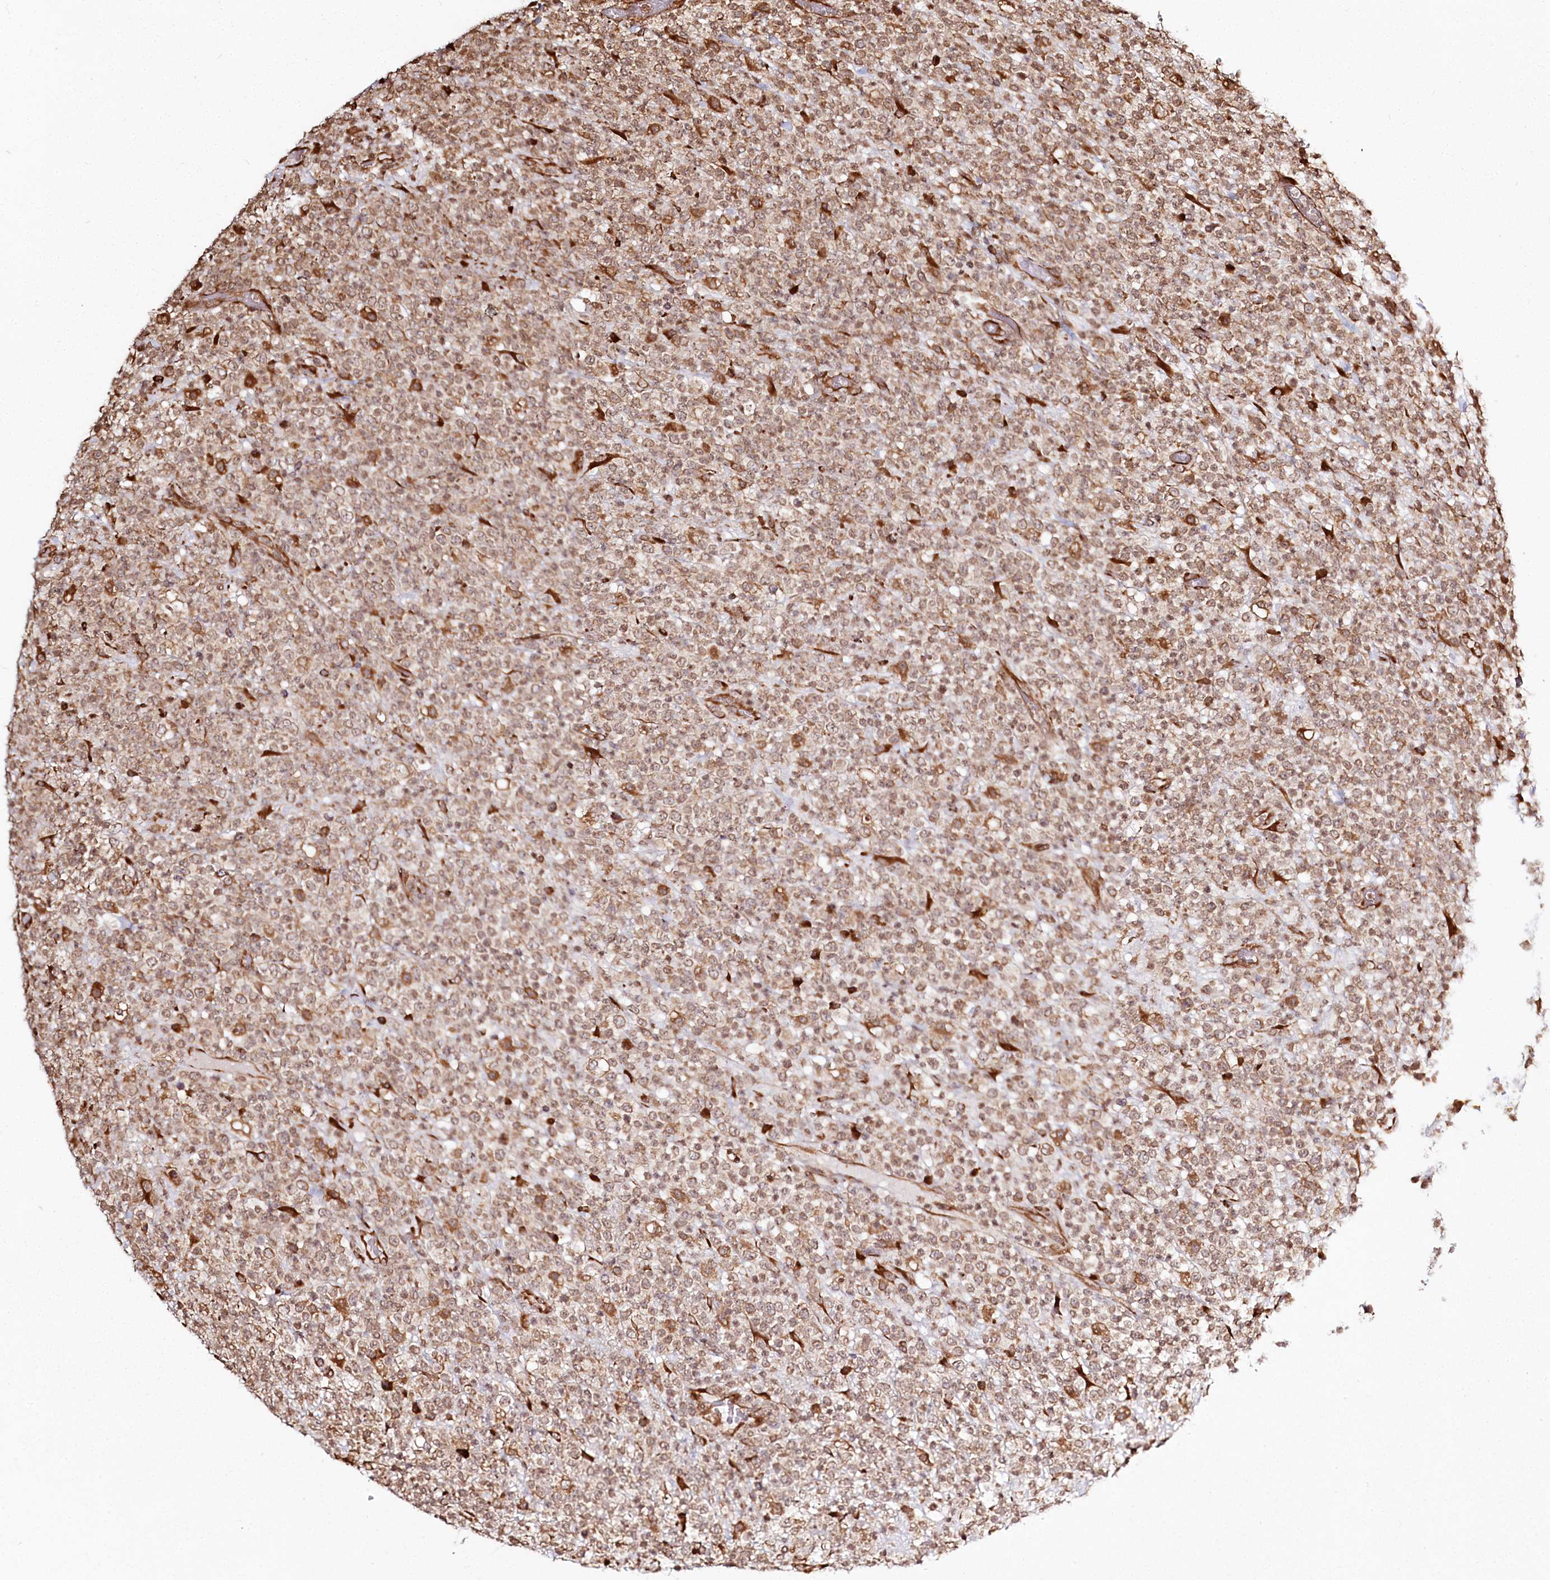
{"staining": {"intensity": "moderate", "quantity": ">75%", "location": "cytoplasmic/membranous,nuclear"}, "tissue": "lymphoma", "cell_type": "Tumor cells", "image_type": "cancer", "snomed": [{"axis": "morphology", "description": "Malignant lymphoma, non-Hodgkin's type, High grade"}, {"axis": "topography", "description": "Colon"}], "caption": "This photomicrograph exhibits IHC staining of malignant lymphoma, non-Hodgkin's type (high-grade), with medium moderate cytoplasmic/membranous and nuclear positivity in approximately >75% of tumor cells.", "gene": "FAM13A", "patient": {"sex": "female", "age": 53}}